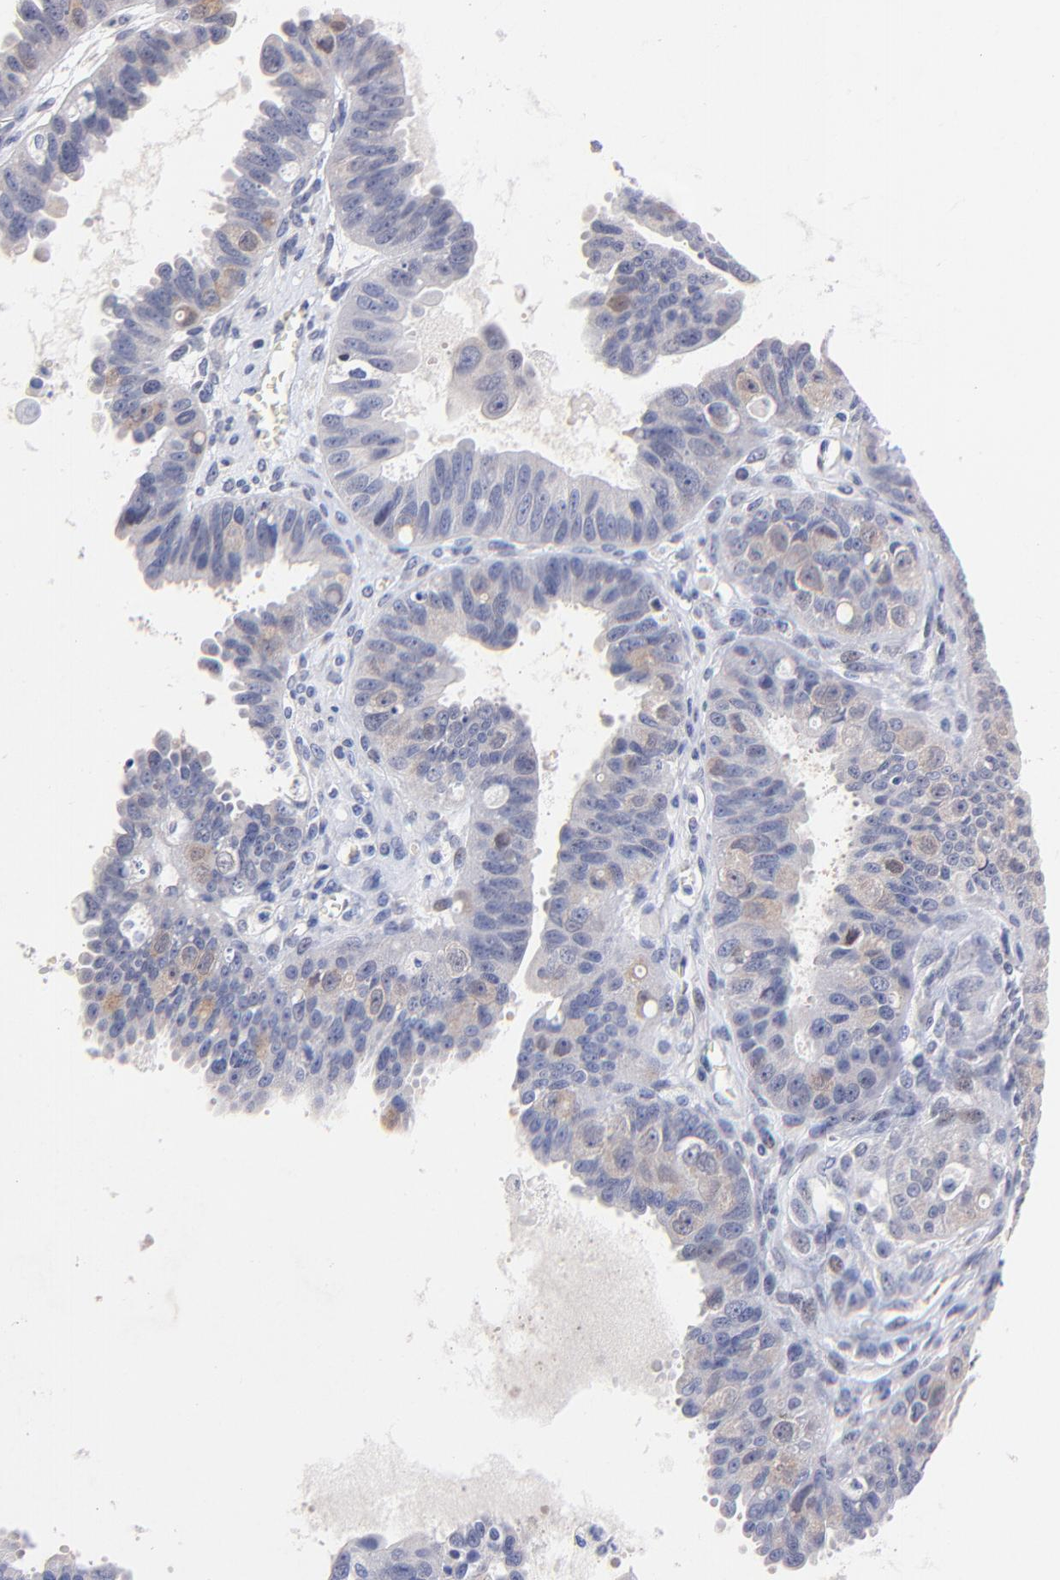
{"staining": {"intensity": "weak", "quantity": "<25%", "location": "nuclear"}, "tissue": "ovarian cancer", "cell_type": "Tumor cells", "image_type": "cancer", "snomed": [{"axis": "morphology", "description": "Carcinoma, endometroid"}, {"axis": "topography", "description": "Ovary"}], "caption": "Immunohistochemistry (IHC) micrograph of neoplastic tissue: ovarian endometroid carcinoma stained with DAB shows no significant protein positivity in tumor cells. Nuclei are stained in blue.", "gene": "ZNF155", "patient": {"sex": "female", "age": 85}}